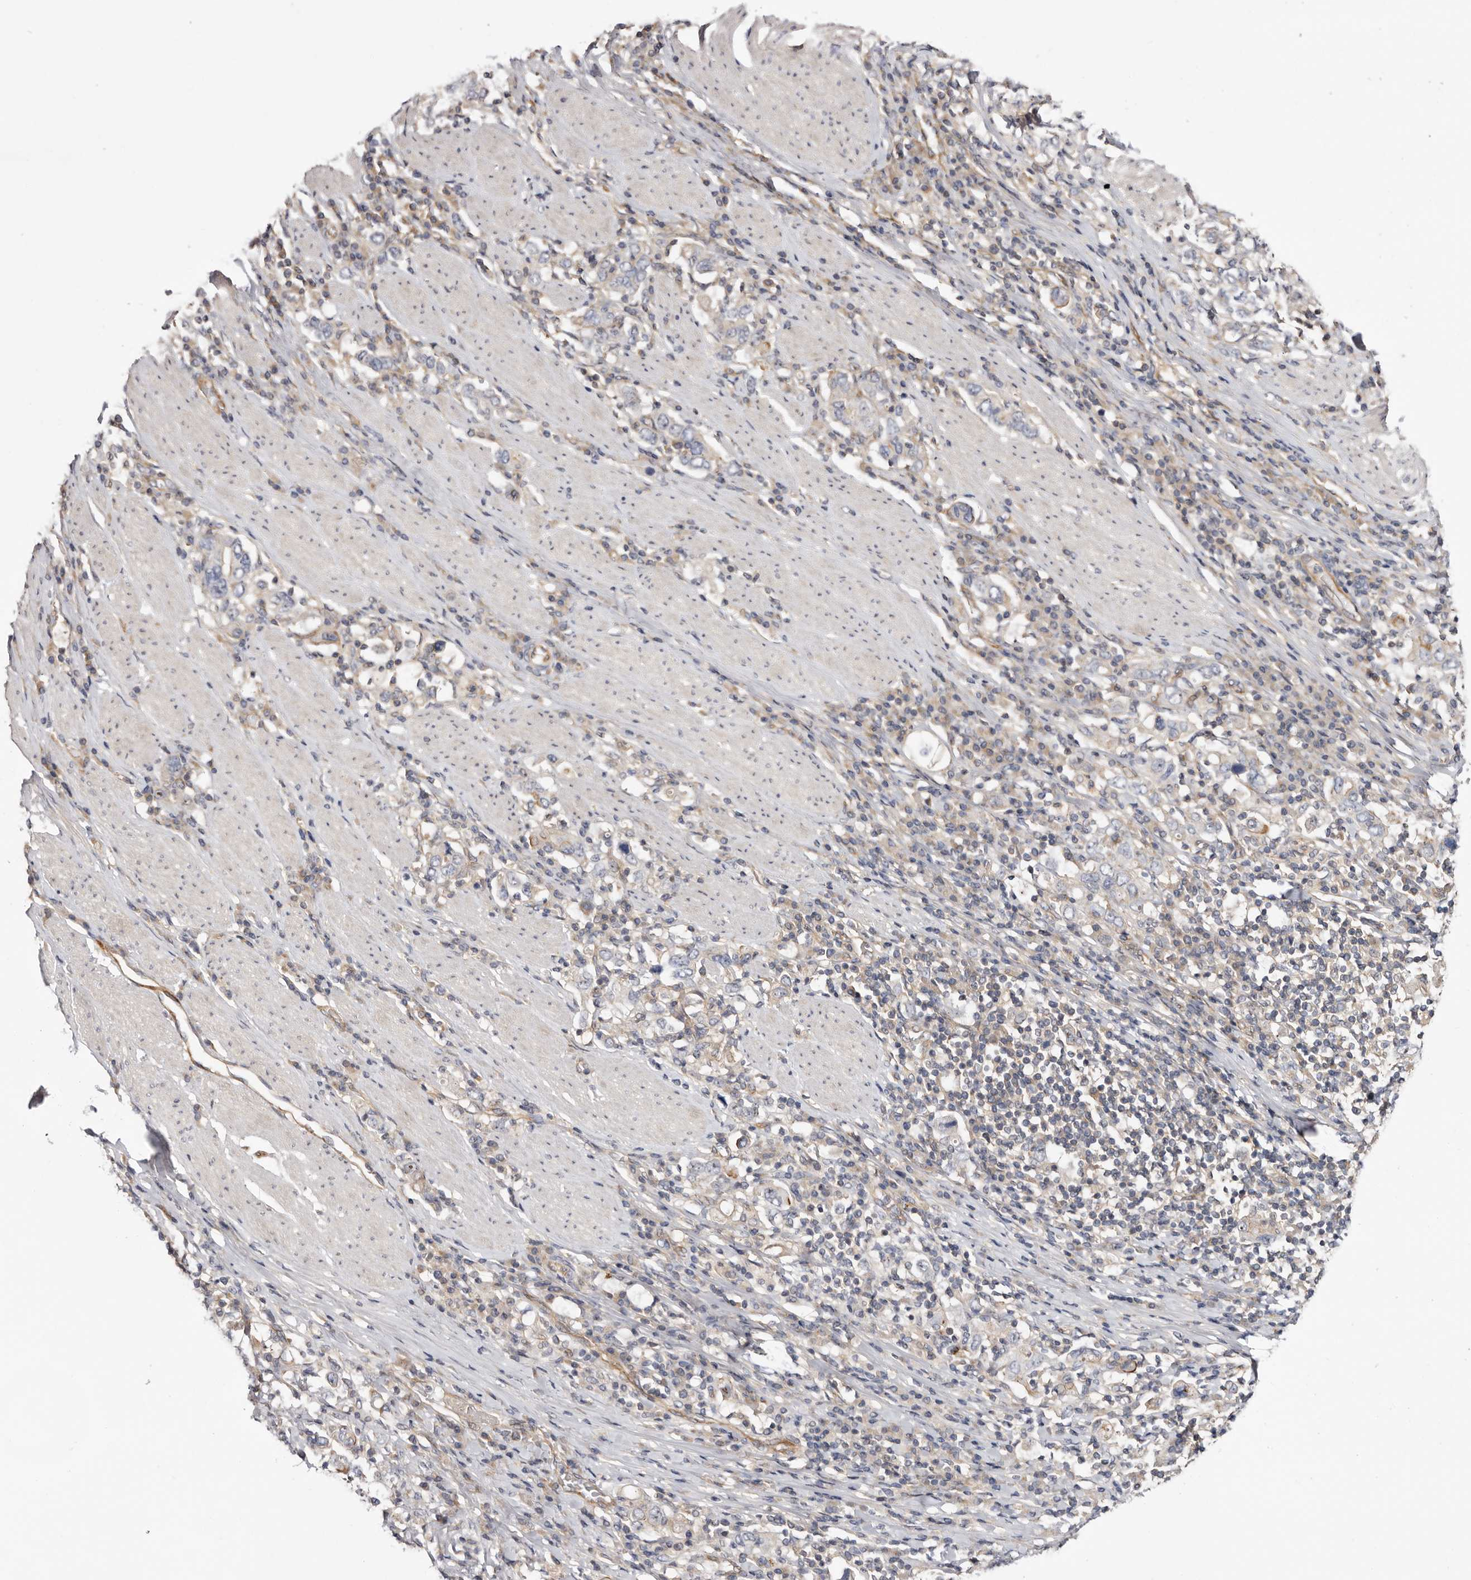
{"staining": {"intensity": "negative", "quantity": "none", "location": "none"}, "tissue": "stomach cancer", "cell_type": "Tumor cells", "image_type": "cancer", "snomed": [{"axis": "morphology", "description": "Adenocarcinoma, NOS"}, {"axis": "topography", "description": "Stomach, upper"}], "caption": "Tumor cells are negative for brown protein staining in stomach adenocarcinoma.", "gene": "PANK4", "patient": {"sex": "male", "age": 62}}